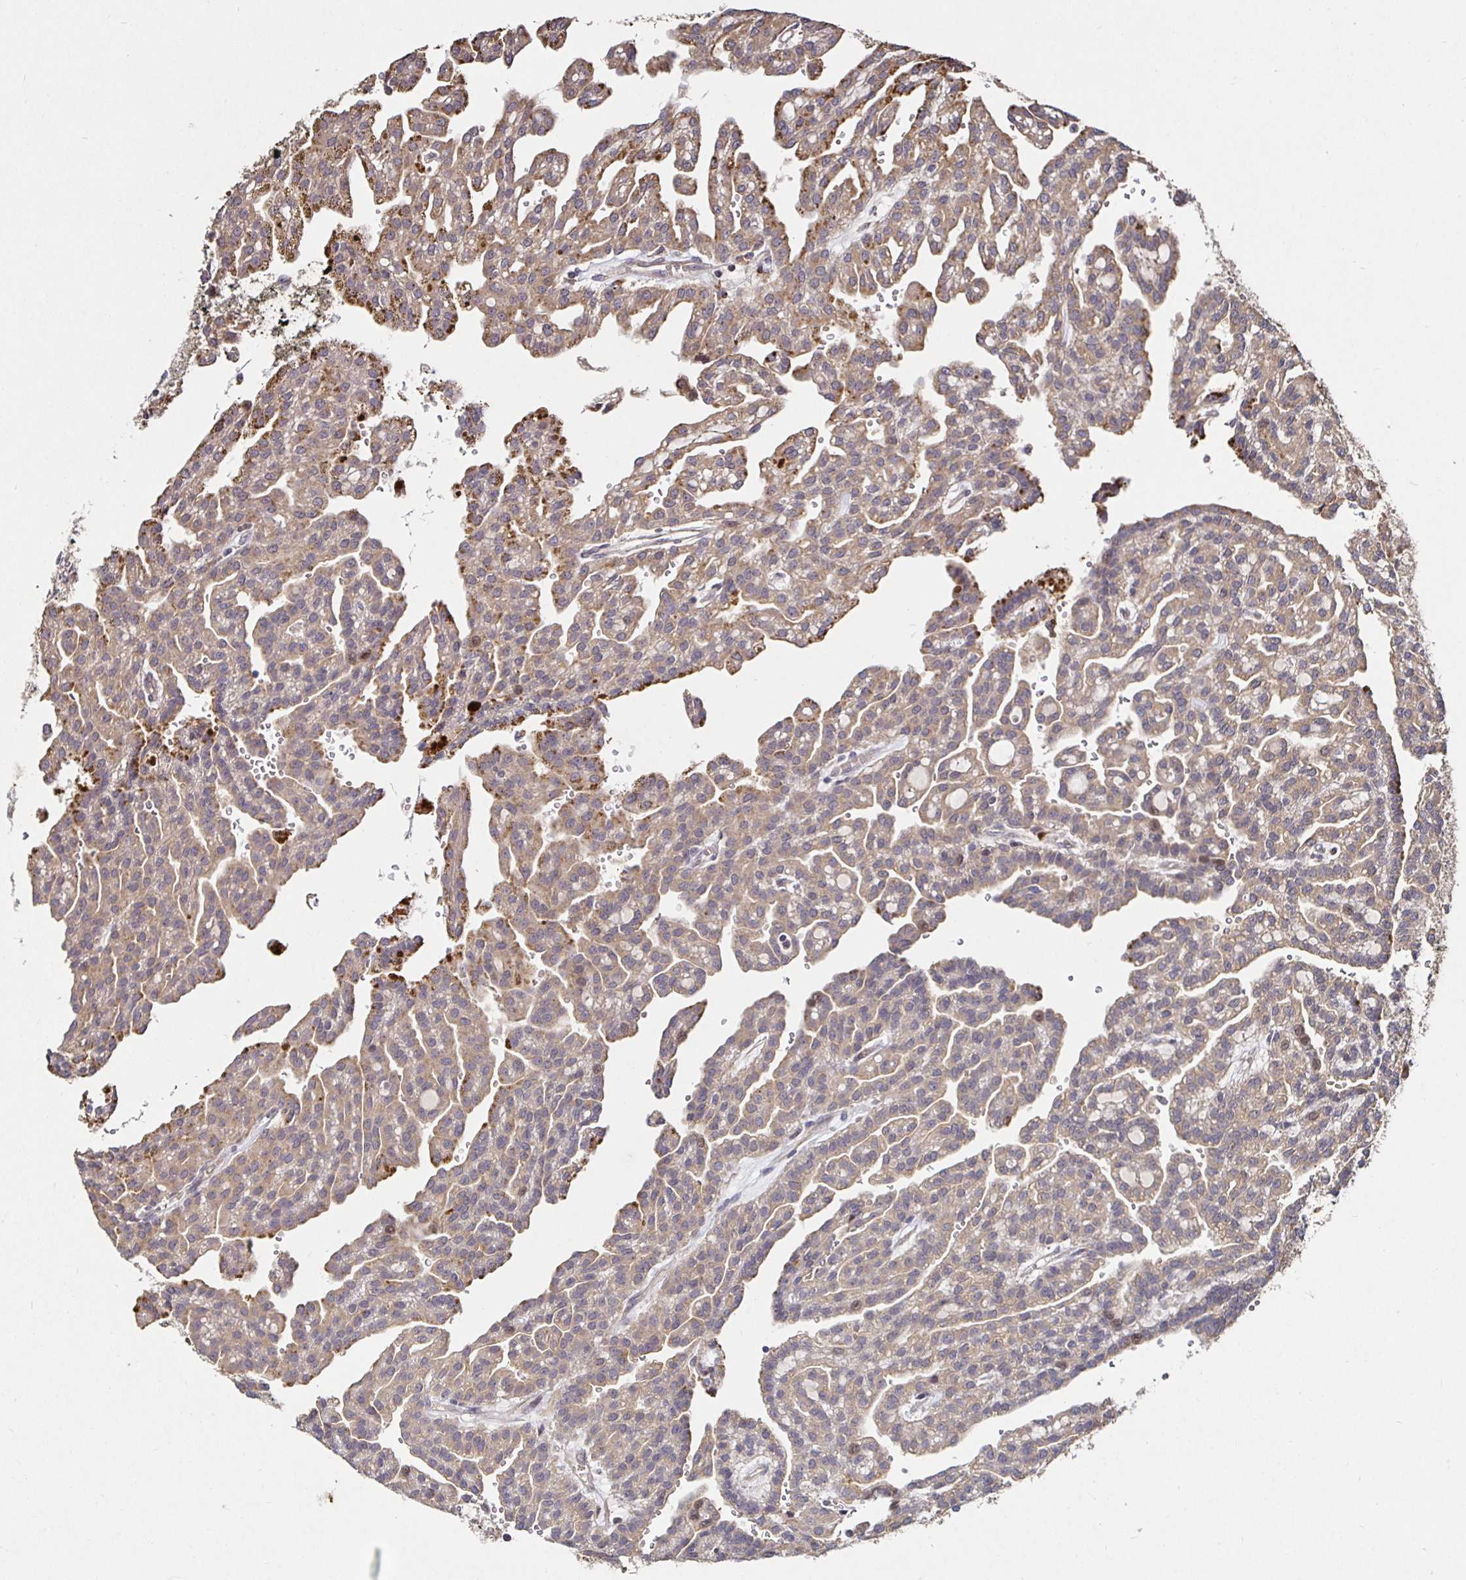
{"staining": {"intensity": "weak", "quantity": ">75%", "location": "cytoplasmic/membranous"}, "tissue": "renal cancer", "cell_type": "Tumor cells", "image_type": "cancer", "snomed": [{"axis": "morphology", "description": "Adenocarcinoma, NOS"}, {"axis": "topography", "description": "Kidney"}], "caption": "IHC micrograph of neoplastic tissue: renal adenocarcinoma stained using immunohistochemistry (IHC) demonstrates low levels of weak protein expression localized specifically in the cytoplasmic/membranous of tumor cells, appearing as a cytoplasmic/membranous brown color.", "gene": "SMYD3", "patient": {"sex": "male", "age": 63}}